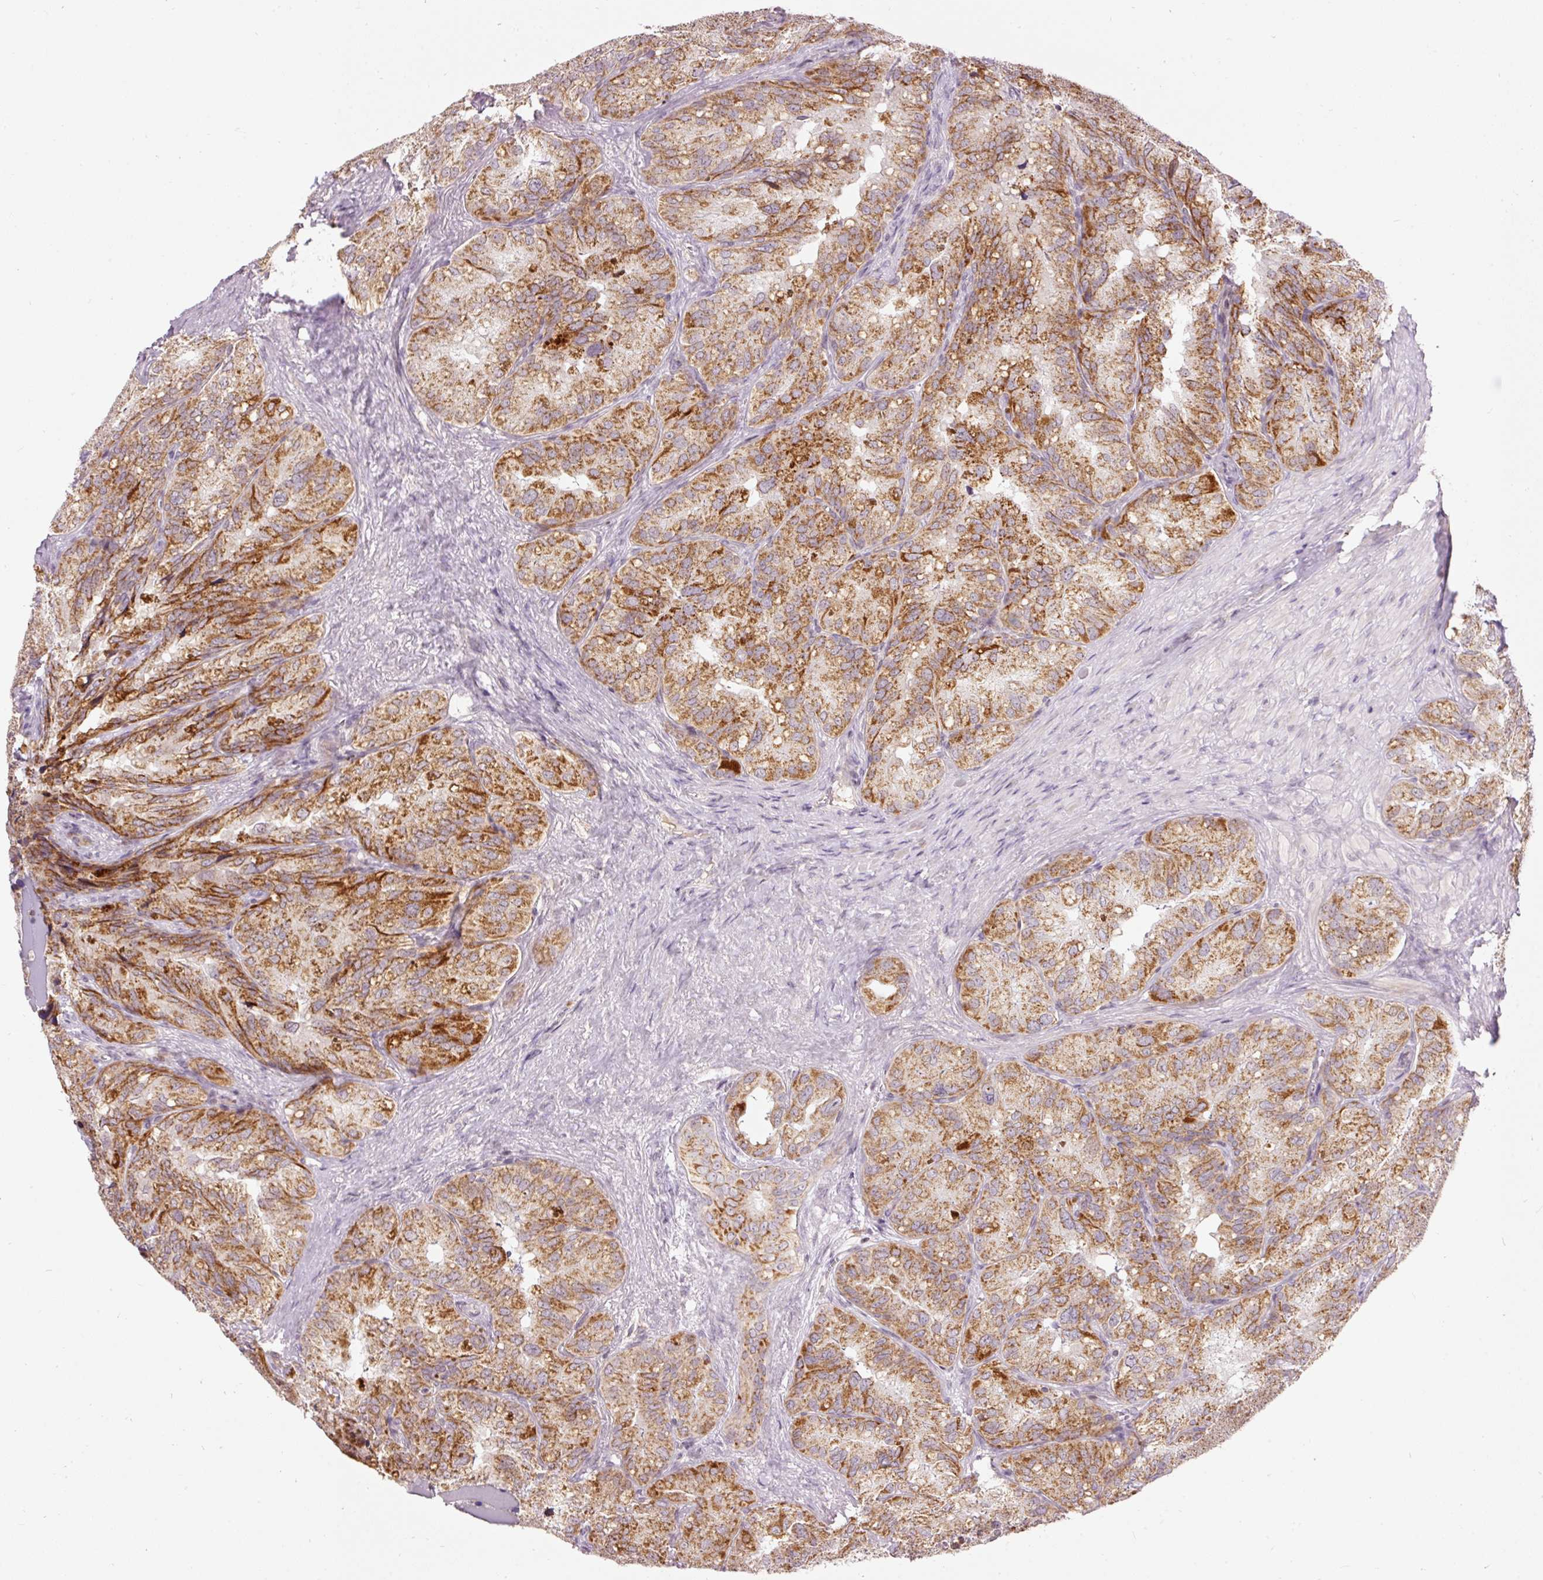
{"staining": {"intensity": "strong", "quantity": ">75%", "location": "cytoplasmic/membranous"}, "tissue": "seminal vesicle", "cell_type": "Glandular cells", "image_type": "normal", "snomed": [{"axis": "morphology", "description": "Normal tissue, NOS"}, {"axis": "topography", "description": "Seminal veicle"}], "caption": "Unremarkable seminal vesicle was stained to show a protein in brown. There is high levels of strong cytoplasmic/membranous staining in about >75% of glandular cells.", "gene": "ABHD11", "patient": {"sex": "male", "age": 69}}